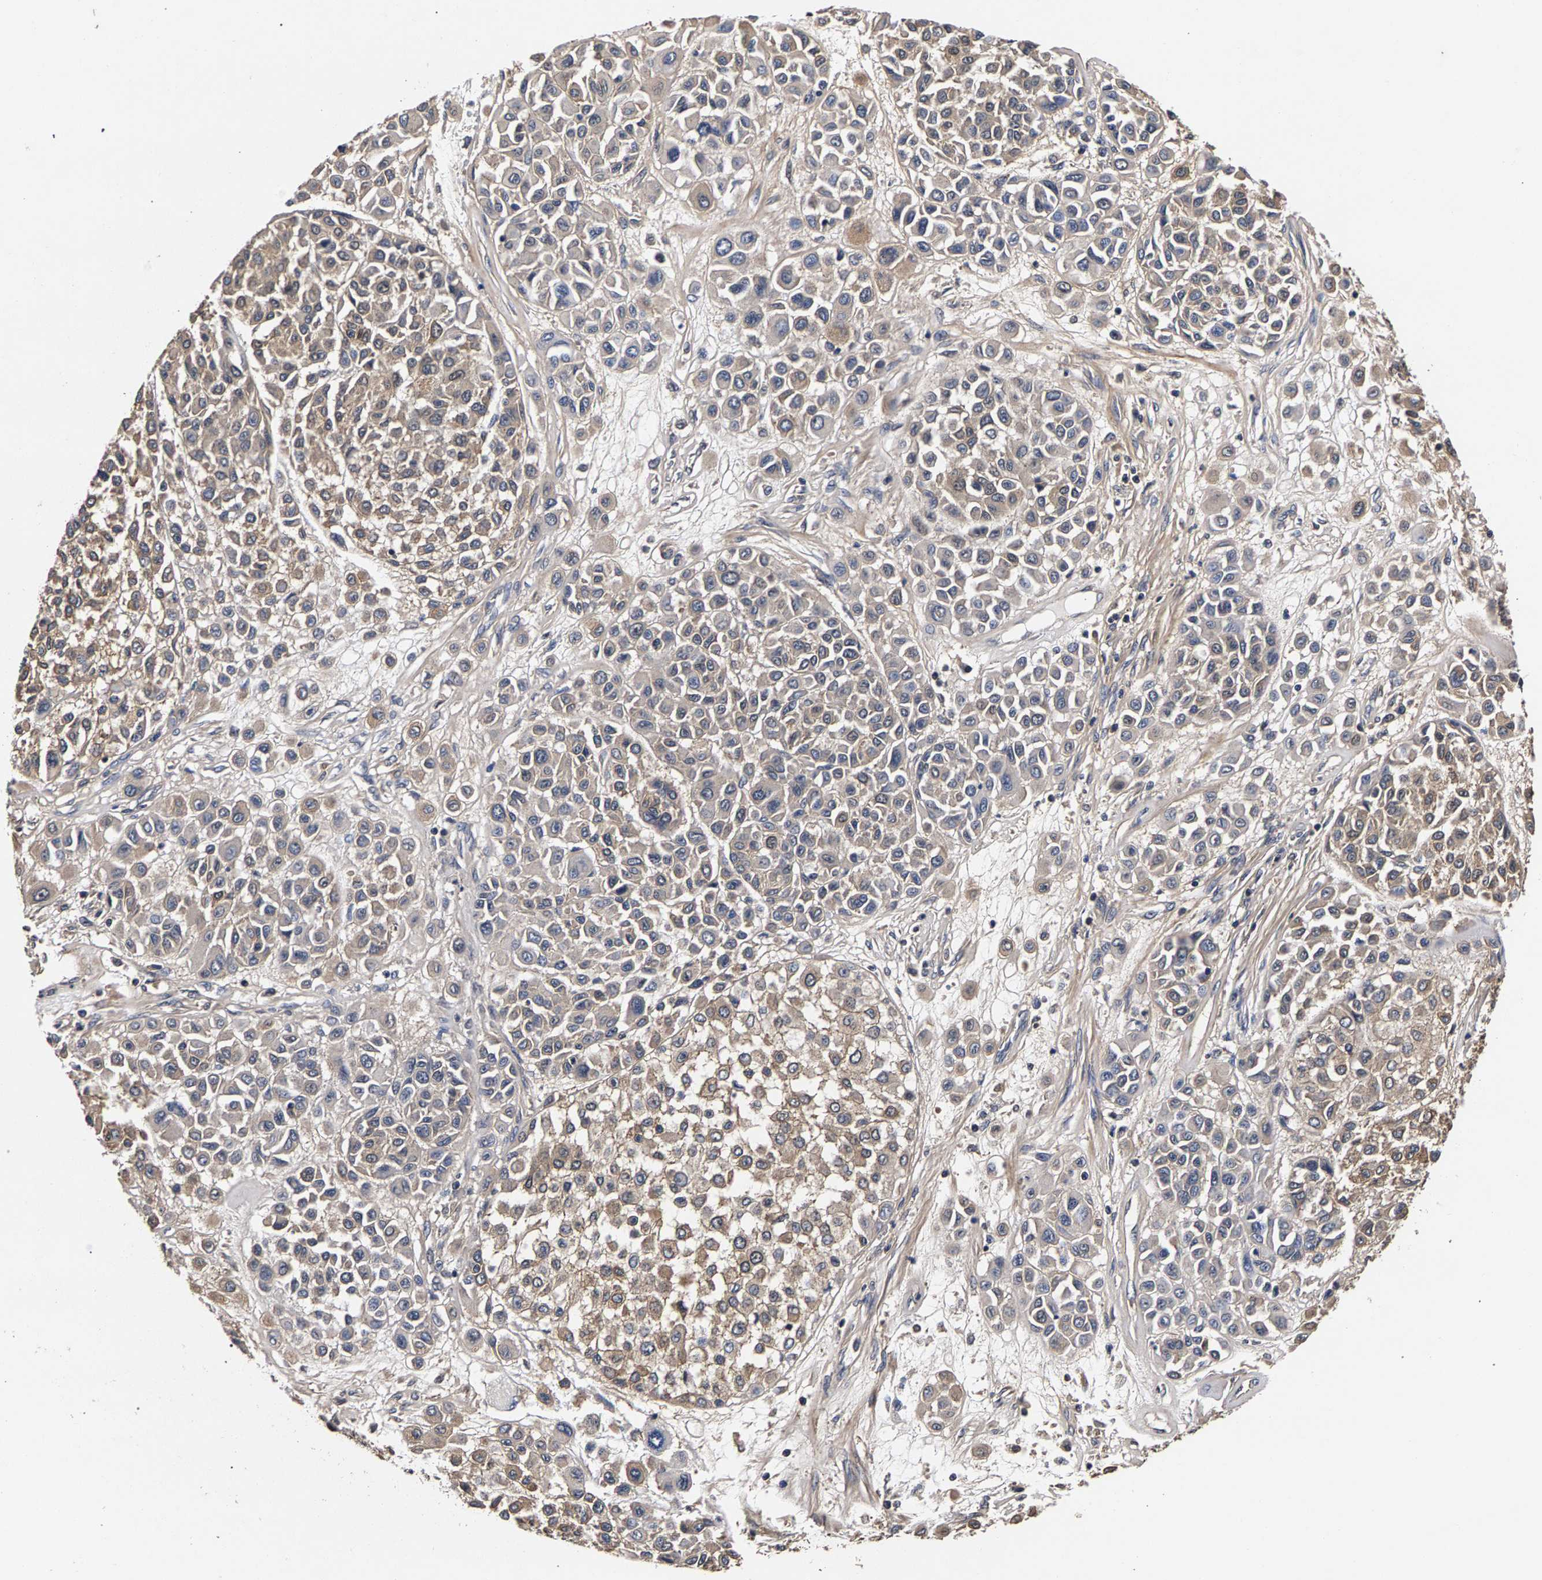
{"staining": {"intensity": "weak", "quantity": ">75%", "location": "cytoplasmic/membranous"}, "tissue": "melanoma", "cell_type": "Tumor cells", "image_type": "cancer", "snomed": [{"axis": "morphology", "description": "Malignant melanoma, Metastatic site"}, {"axis": "topography", "description": "Soft tissue"}], "caption": "An image of malignant melanoma (metastatic site) stained for a protein demonstrates weak cytoplasmic/membranous brown staining in tumor cells.", "gene": "MARCHF7", "patient": {"sex": "male", "age": 41}}